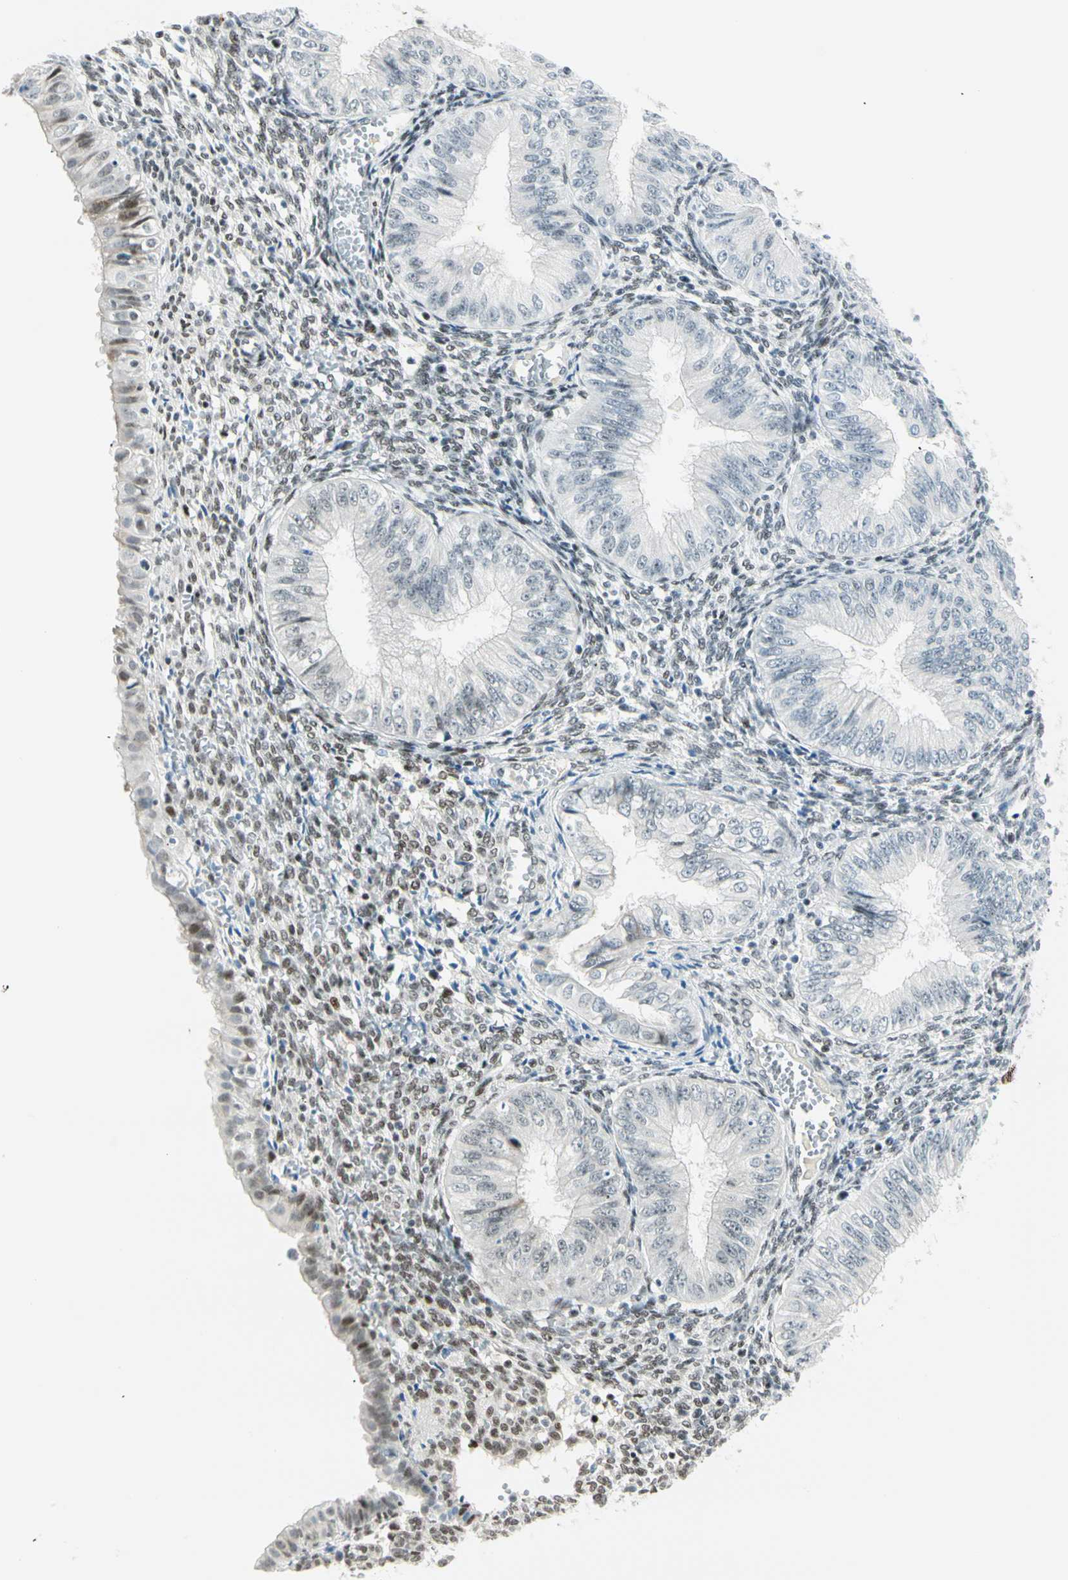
{"staining": {"intensity": "negative", "quantity": "none", "location": "none"}, "tissue": "endometrial cancer", "cell_type": "Tumor cells", "image_type": "cancer", "snomed": [{"axis": "morphology", "description": "Adenocarcinoma, NOS"}, {"axis": "topography", "description": "Endometrium"}], "caption": "Tumor cells show no significant staining in endometrial cancer.", "gene": "PKNOX1", "patient": {"sex": "female", "age": 53}}